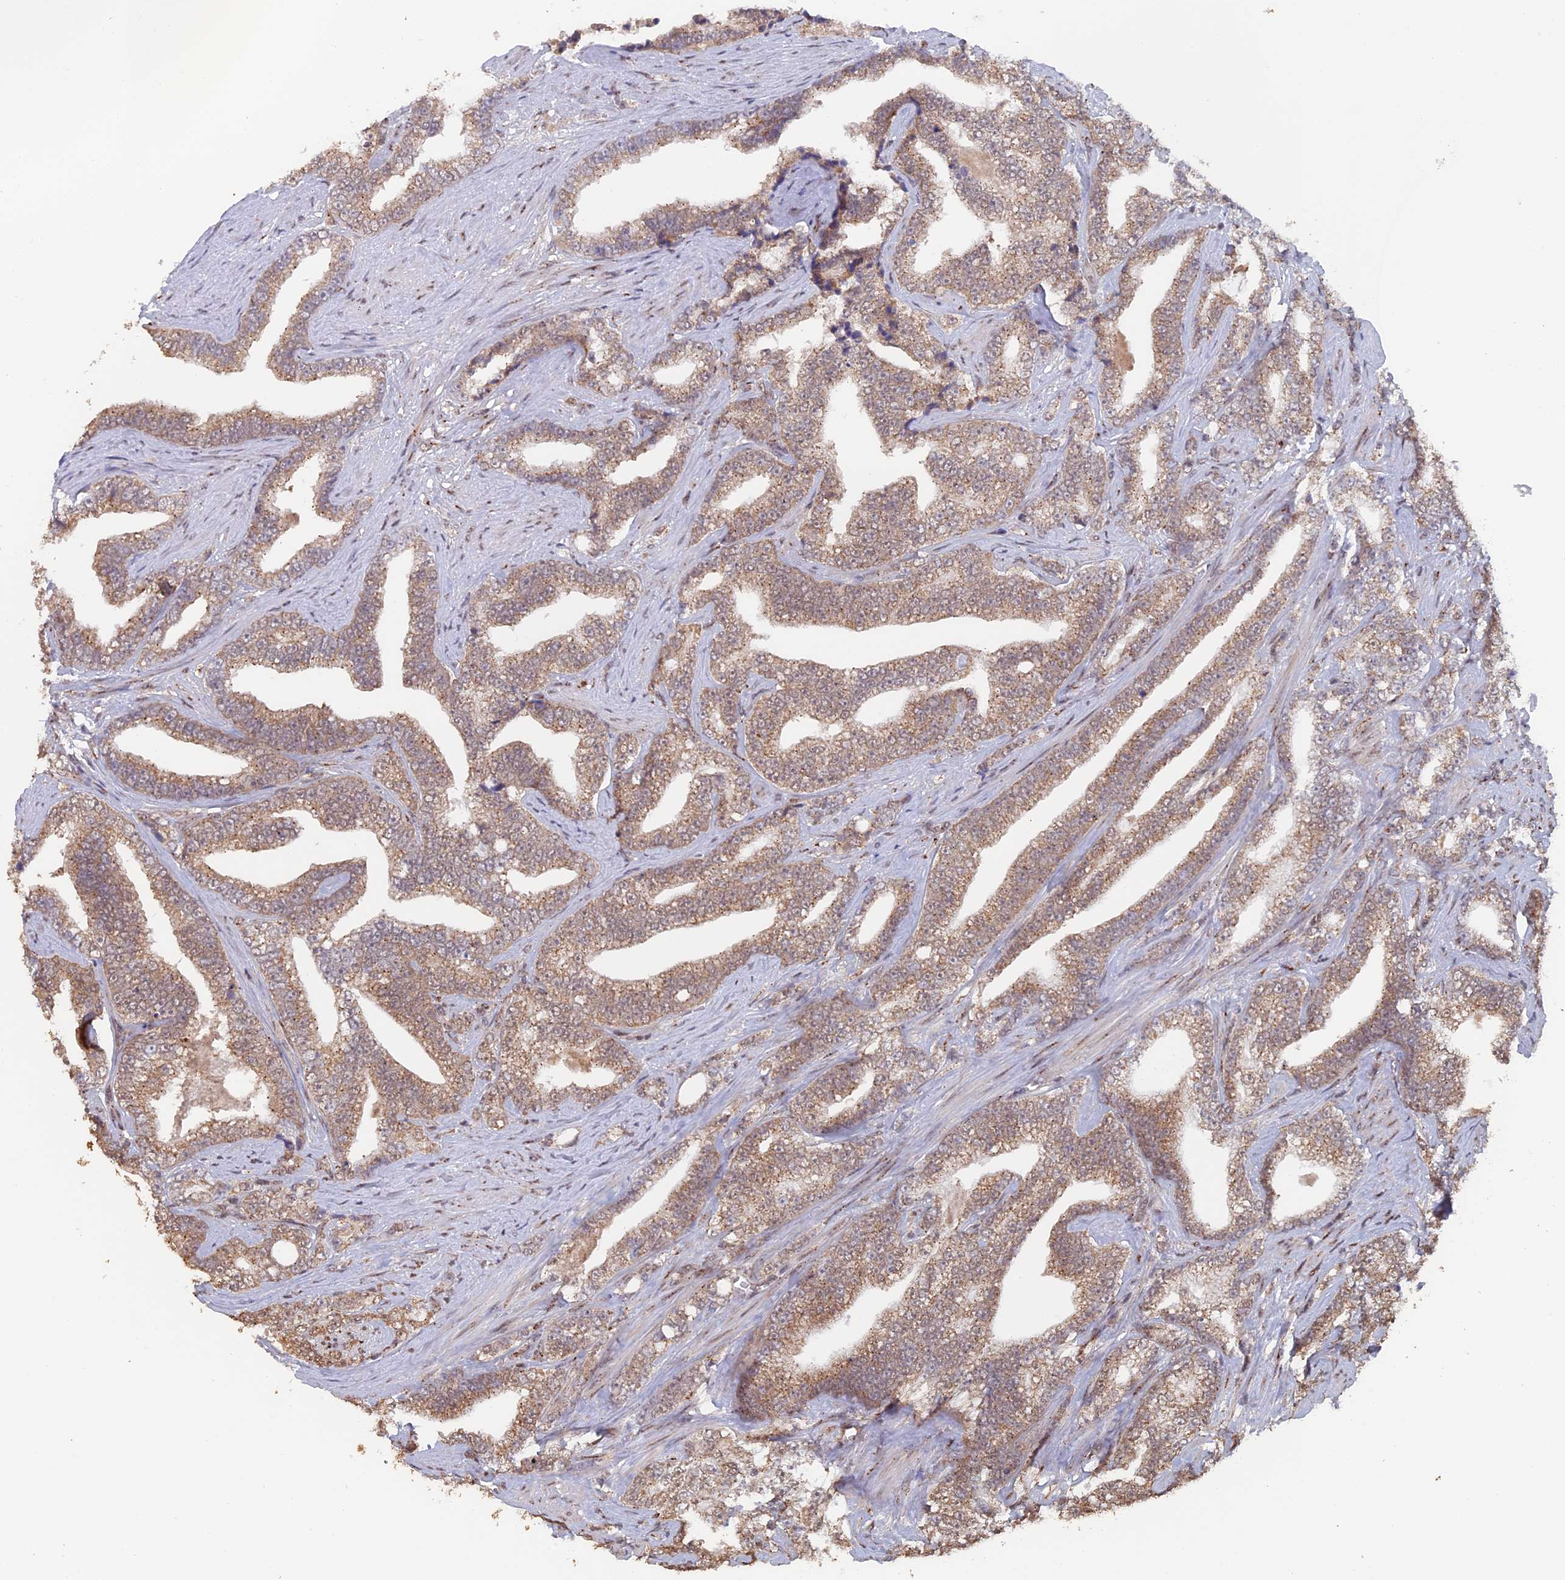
{"staining": {"intensity": "moderate", "quantity": ">75%", "location": "cytoplasmic/membranous"}, "tissue": "prostate cancer", "cell_type": "Tumor cells", "image_type": "cancer", "snomed": [{"axis": "morphology", "description": "Adenocarcinoma, High grade"}, {"axis": "topography", "description": "Prostate and seminal vesicle, NOS"}], "caption": "High-grade adenocarcinoma (prostate) was stained to show a protein in brown. There is medium levels of moderate cytoplasmic/membranous expression in approximately >75% of tumor cells.", "gene": "PIGQ", "patient": {"sex": "male", "age": 67}}